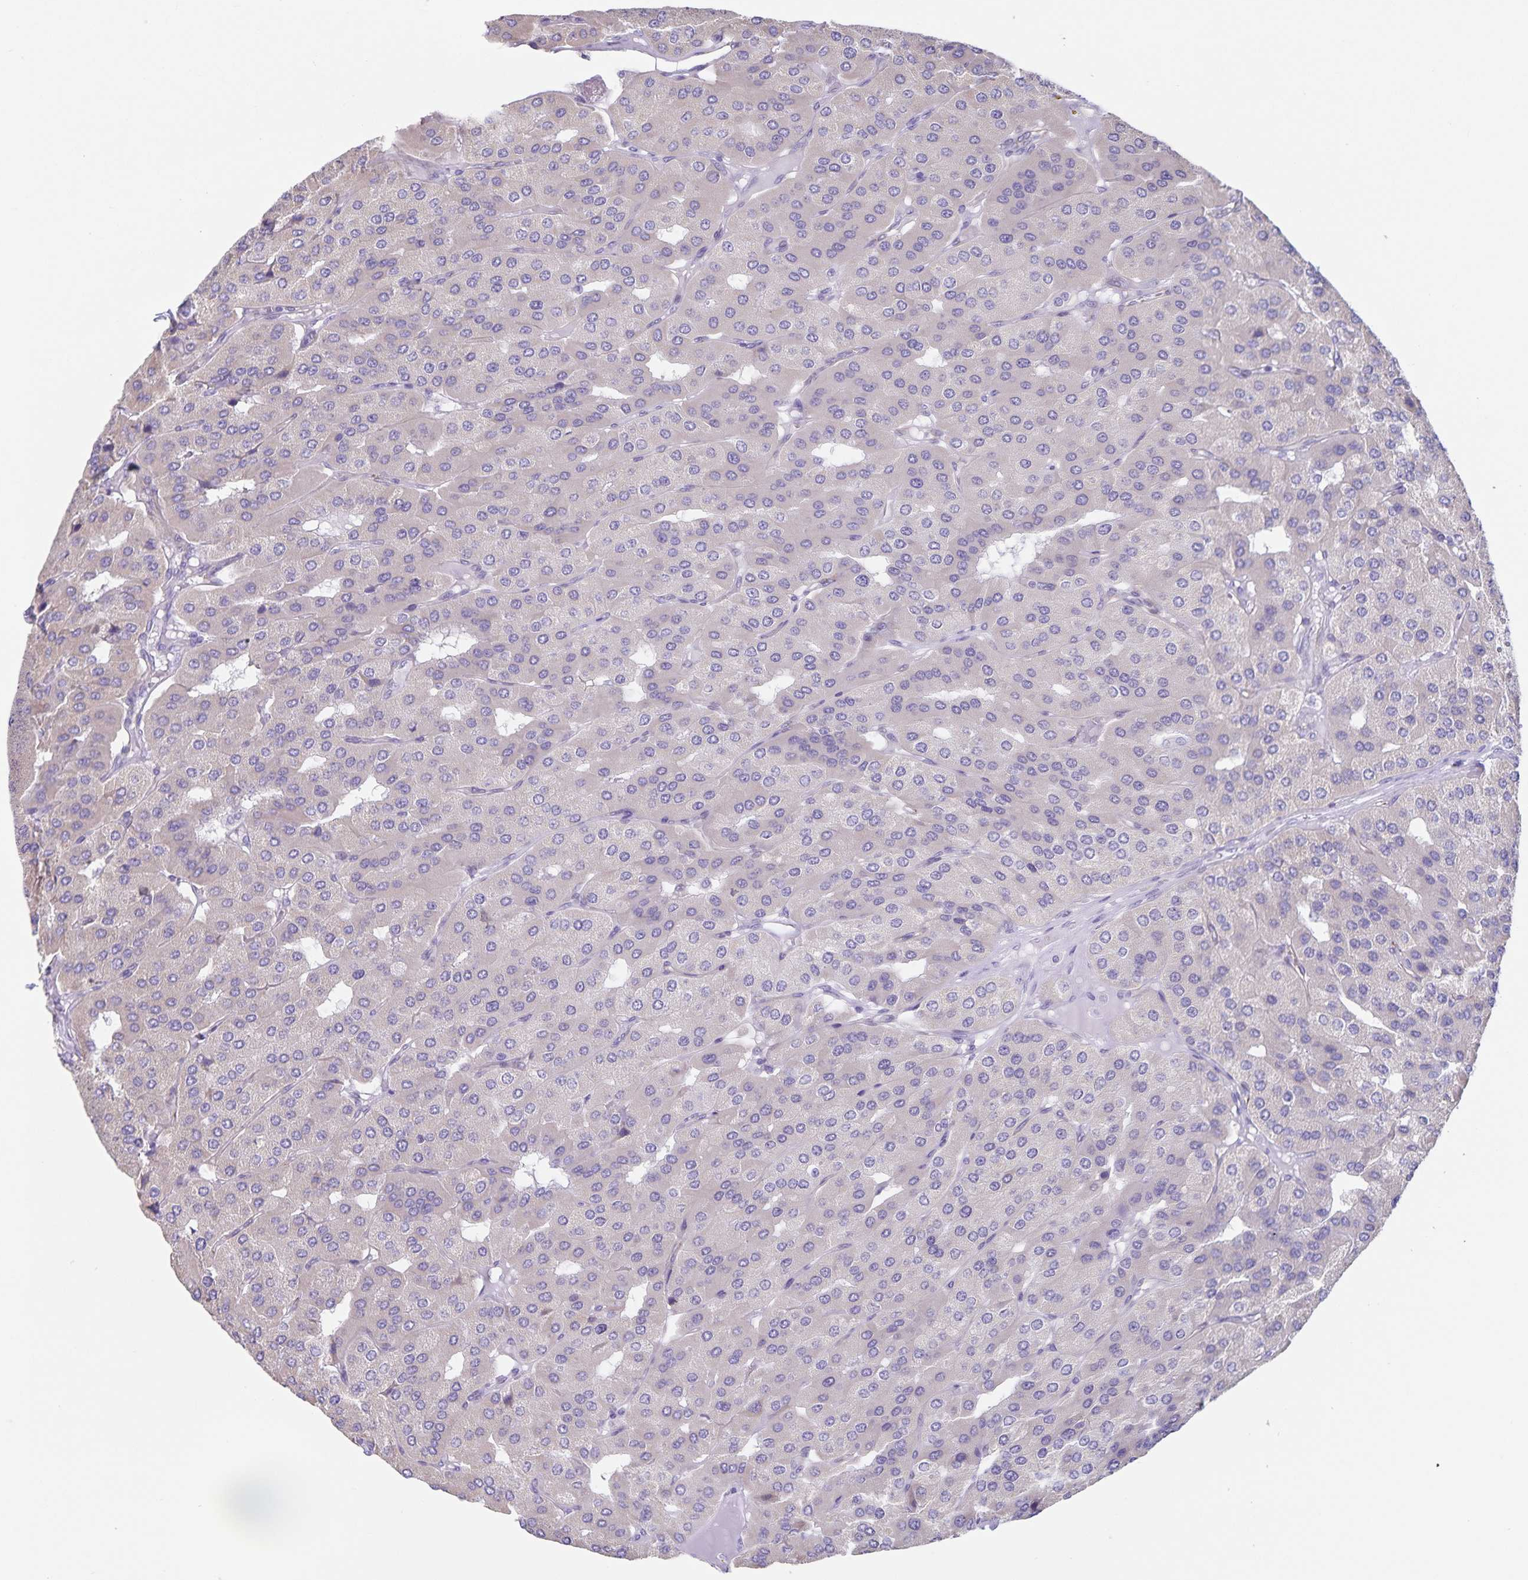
{"staining": {"intensity": "negative", "quantity": "none", "location": "none"}, "tissue": "parathyroid gland", "cell_type": "Glandular cells", "image_type": "normal", "snomed": [{"axis": "morphology", "description": "Normal tissue, NOS"}, {"axis": "morphology", "description": "Adenoma, NOS"}, {"axis": "topography", "description": "Parathyroid gland"}], "caption": "Protein analysis of unremarkable parathyroid gland reveals no significant expression in glandular cells. Nuclei are stained in blue.", "gene": "SYNM", "patient": {"sex": "female", "age": 86}}